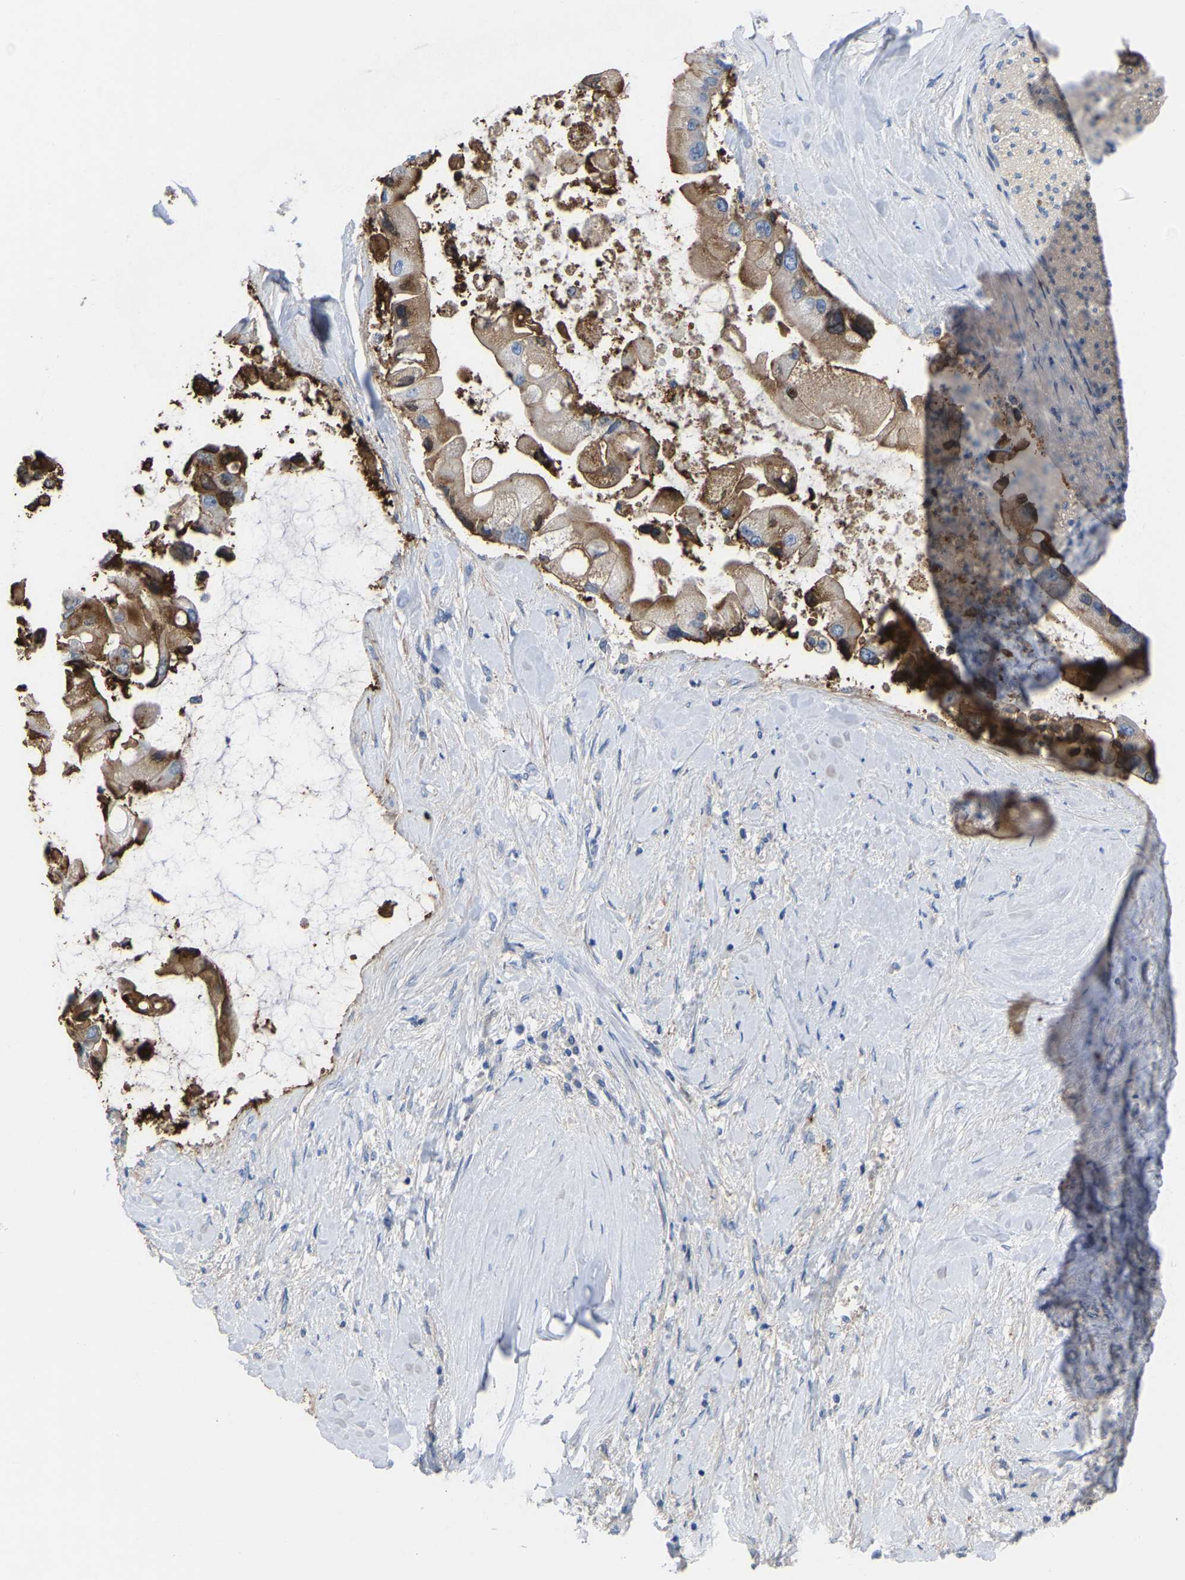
{"staining": {"intensity": "strong", "quantity": "25%-75%", "location": "cytoplasmic/membranous"}, "tissue": "liver cancer", "cell_type": "Tumor cells", "image_type": "cancer", "snomed": [{"axis": "morphology", "description": "Cholangiocarcinoma"}, {"axis": "topography", "description": "Liver"}], "caption": "High-power microscopy captured an immunohistochemistry (IHC) image of liver cholangiocarcinoma, revealing strong cytoplasmic/membranous staining in about 25%-75% of tumor cells.", "gene": "ZNF449", "patient": {"sex": "male", "age": 50}}